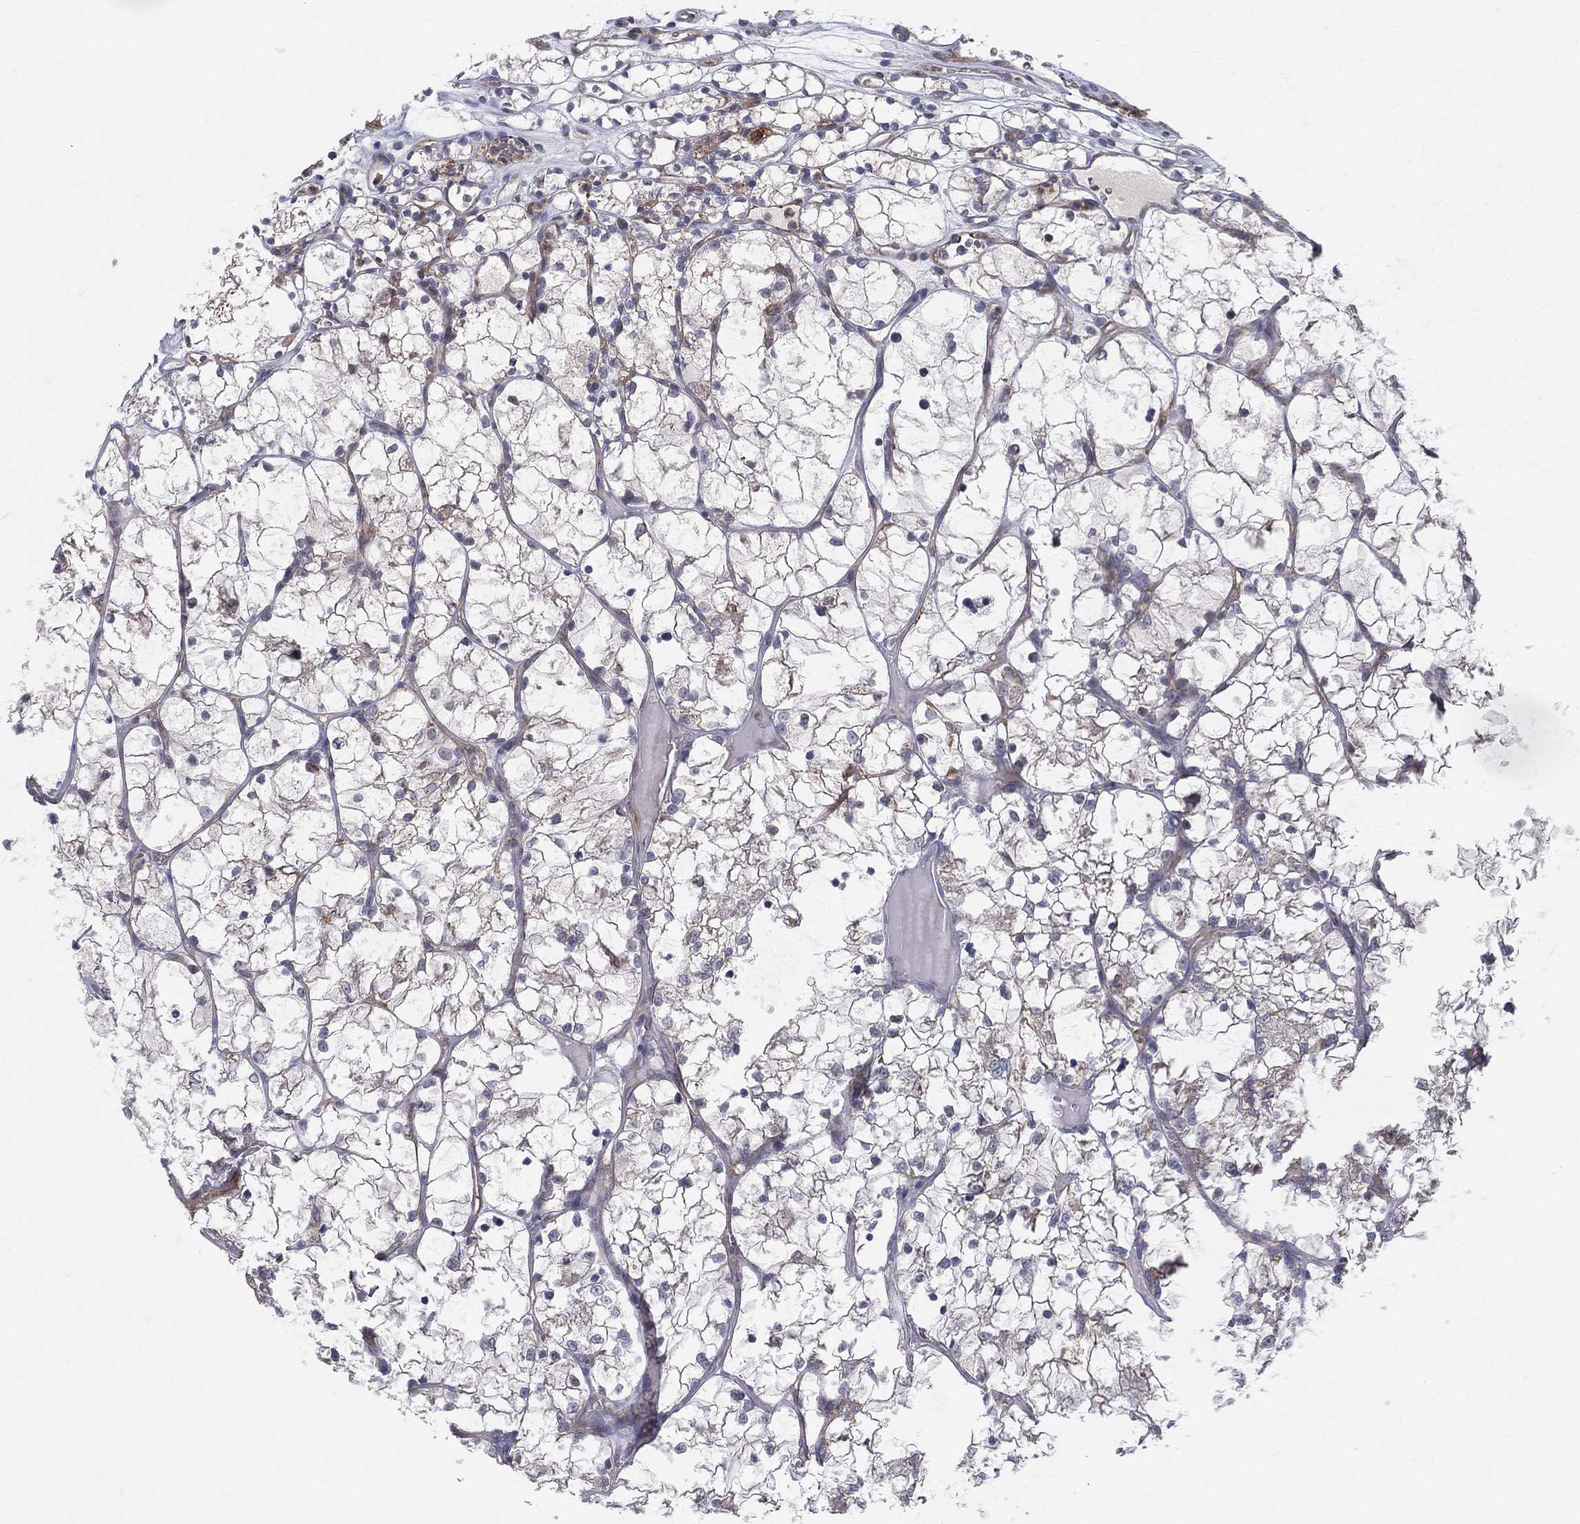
{"staining": {"intensity": "weak", "quantity": "<25%", "location": "cytoplasmic/membranous"}, "tissue": "renal cancer", "cell_type": "Tumor cells", "image_type": "cancer", "snomed": [{"axis": "morphology", "description": "Adenocarcinoma, NOS"}, {"axis": "topography", "description": "Kidney"}], "caption": "This is an IHC histopathology image of human renal cancer (adenocarcinoma). There is no expression in tumor cells.", "gene": "POMZP3", "patient": {"sex": "female", "age": 69}}